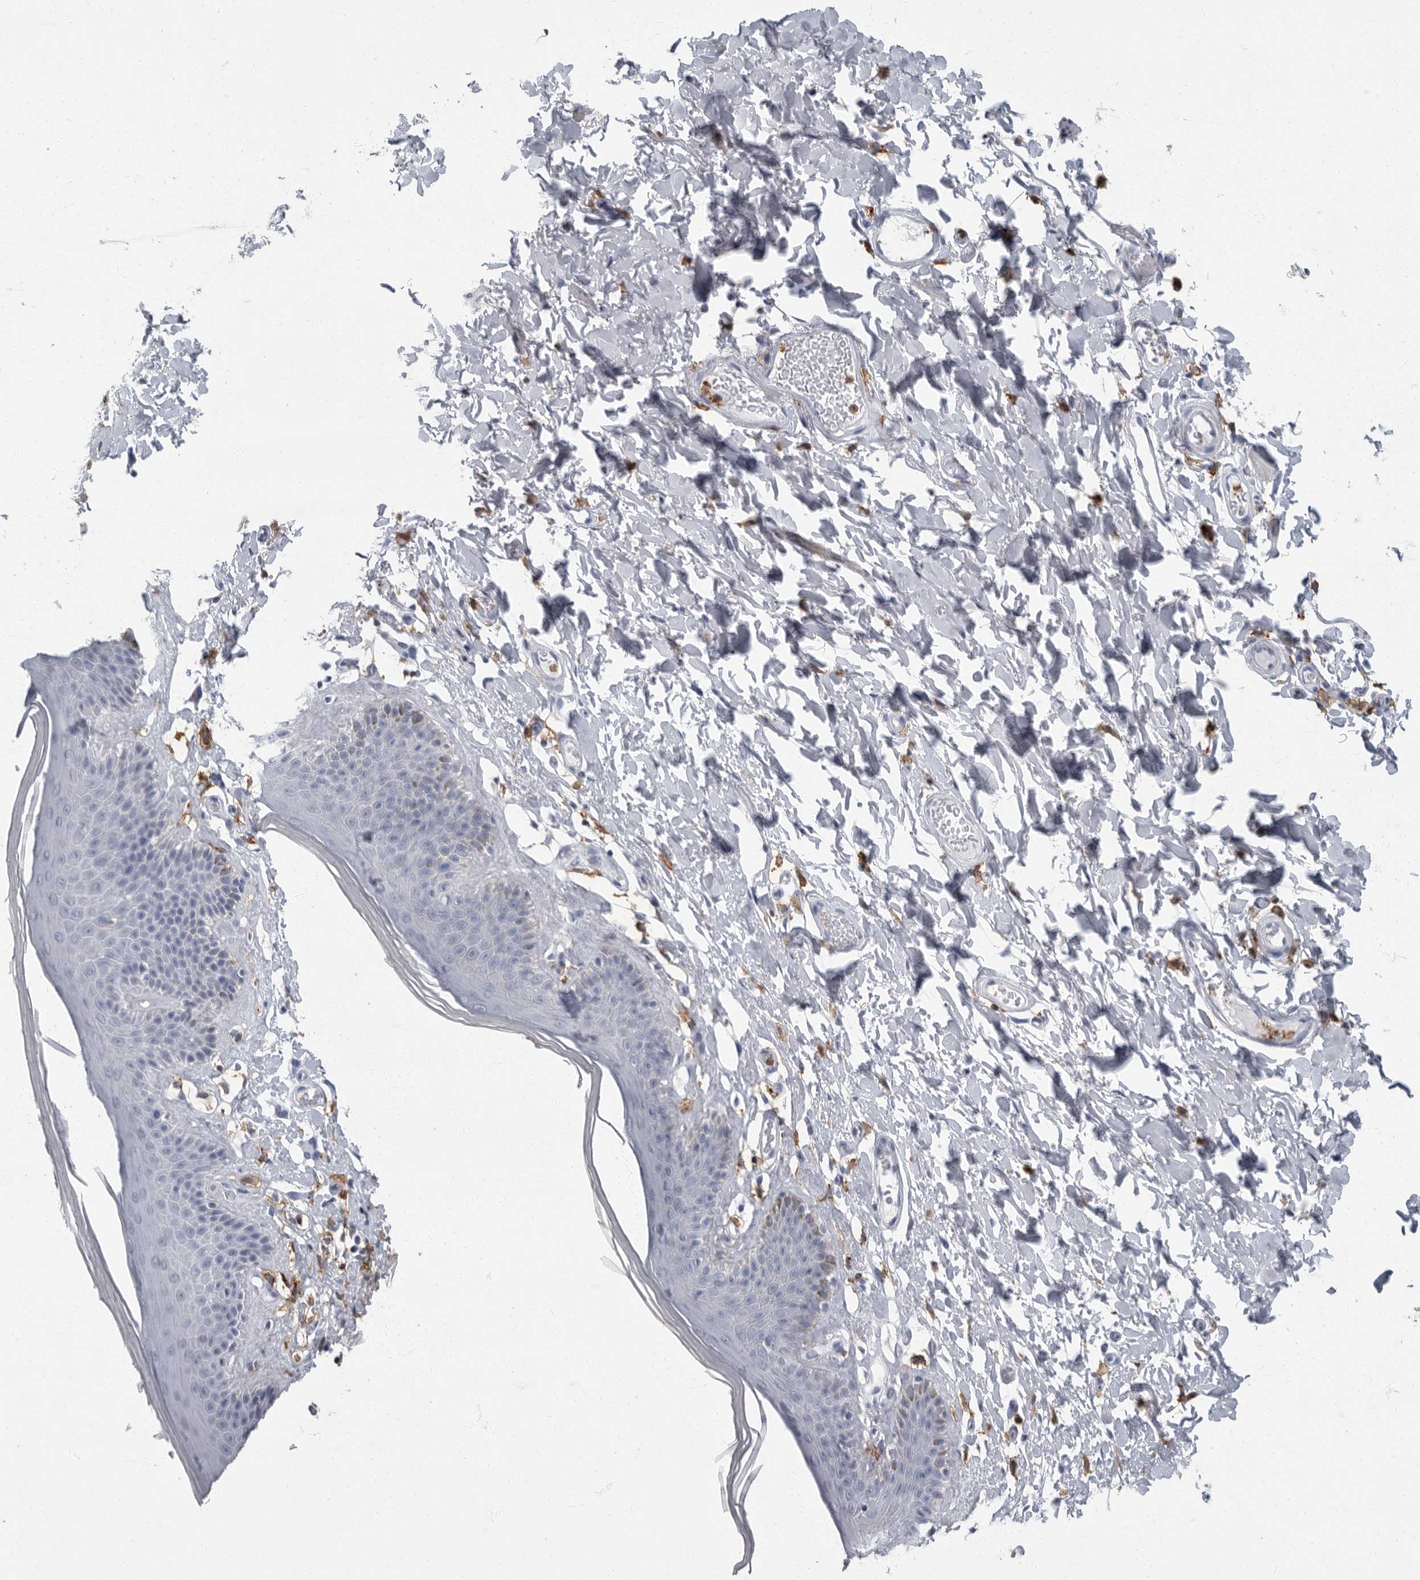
{"staining": {"intensity": "negative", "quantity": "none", "location": "none"}, "tissue": "skin", "cell_type": "Epidermal cells", "image_type": "normal", "snomed": [{"axis": "morphology", "description": "Normal tissue, NOS"}, {"axis": "topography", "description": "Vulva"}], "caption": "Photomicrograph shows no protein expression in epidermal cells of benign skin.", "gene": "FCER1G", "patient": {"sex": "female", "age": 73}}